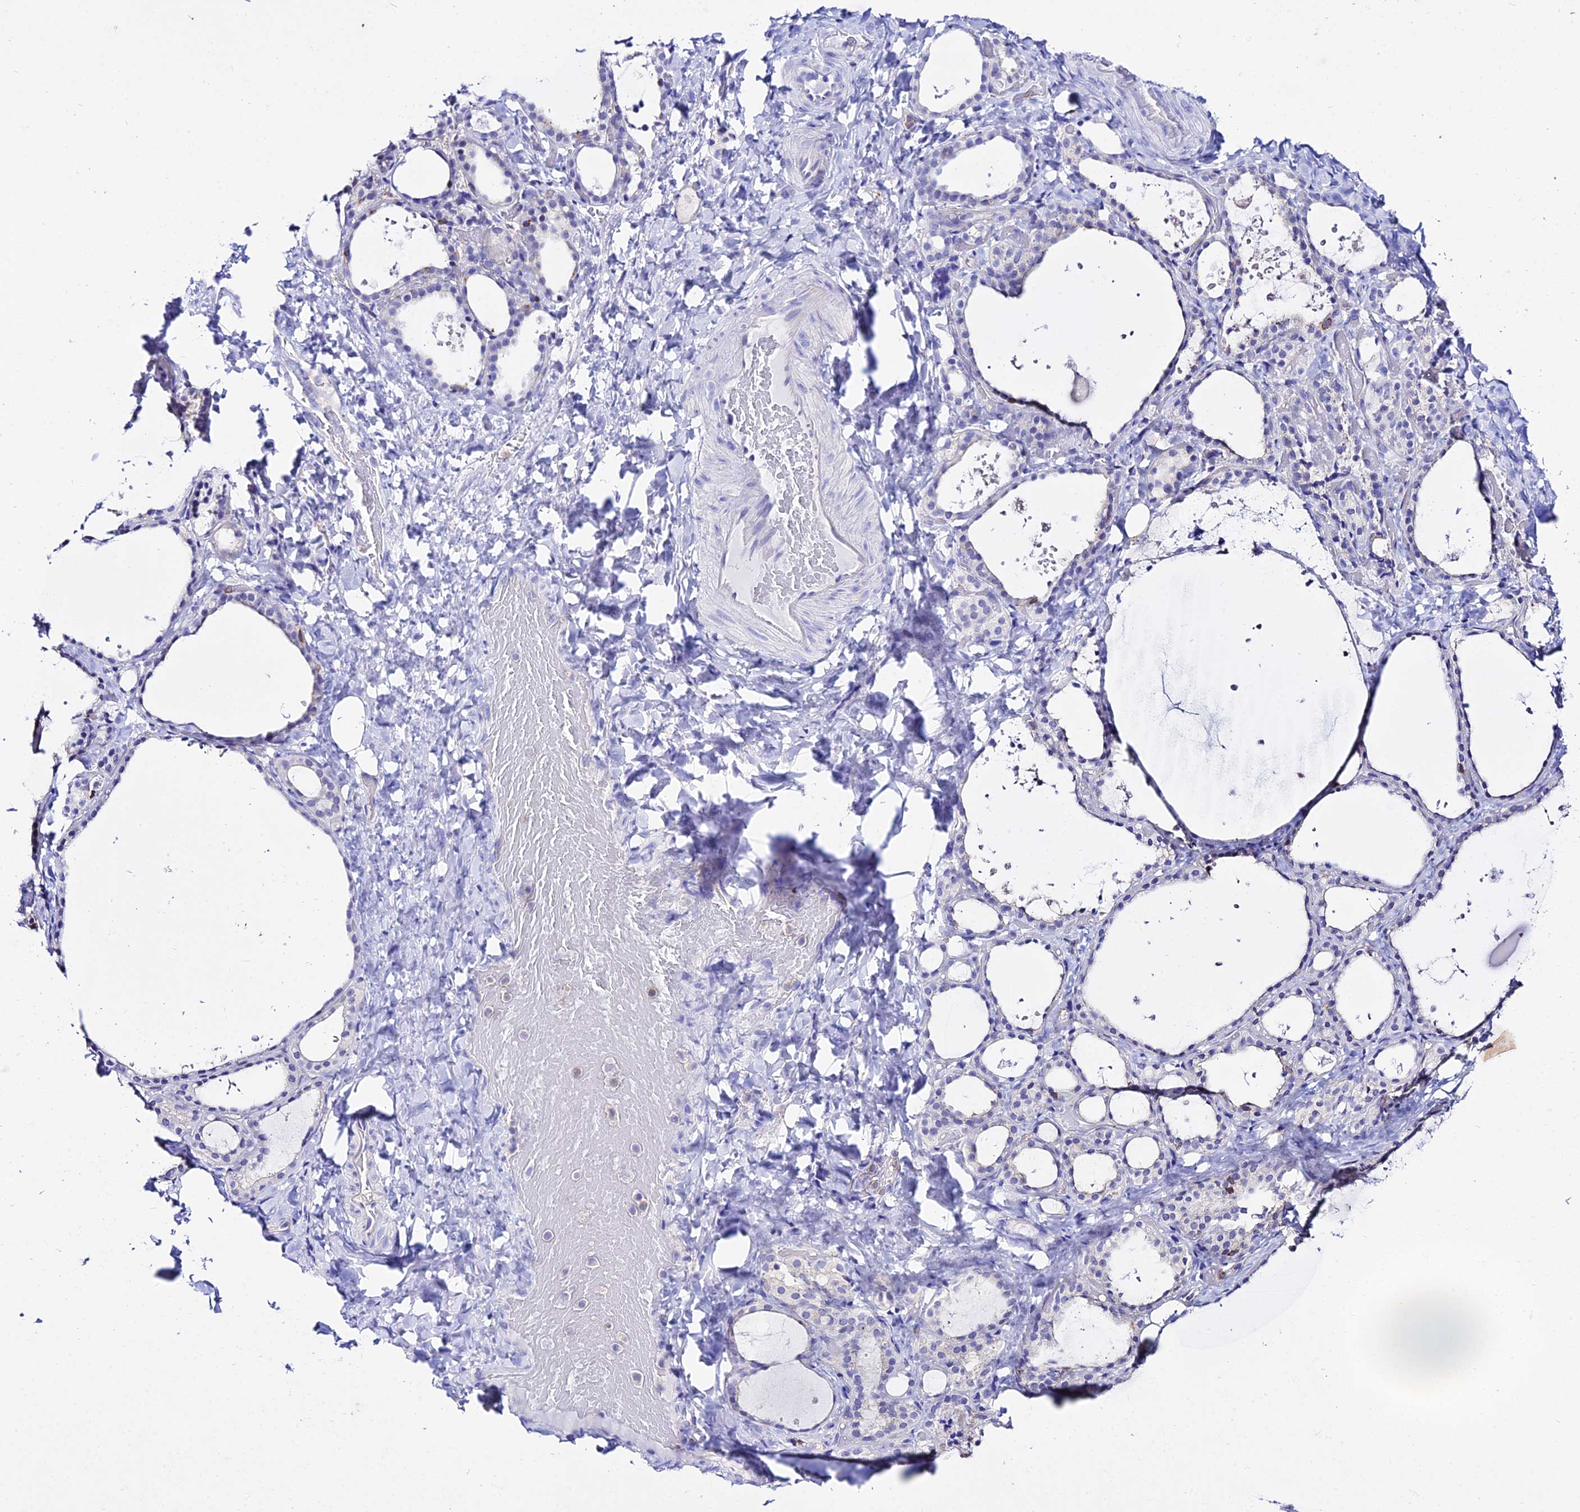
{"staining": {"intensity": "negative", "quantity": "none", "location": "none"}, "tissue": "thyroid gland", "cell_type": "Glandular cells", "image_type": "normal", "snomed": [{"axis": "morphology", "description": "Normal tissue, NOS"}, {"axis": "topography", "description": "Thyroid gland"}], "caption": "DAB immunohistochemical staining of normal thyroid gland shows no significant staining in glandular cells. (DAB (3,3'-diaminobenzidine) immunohistochemistry (IHC) visualized using brightfield microscopy, high magnification).", "gene": "S100A16", "patient": {"sex": "female", "age": 44}}